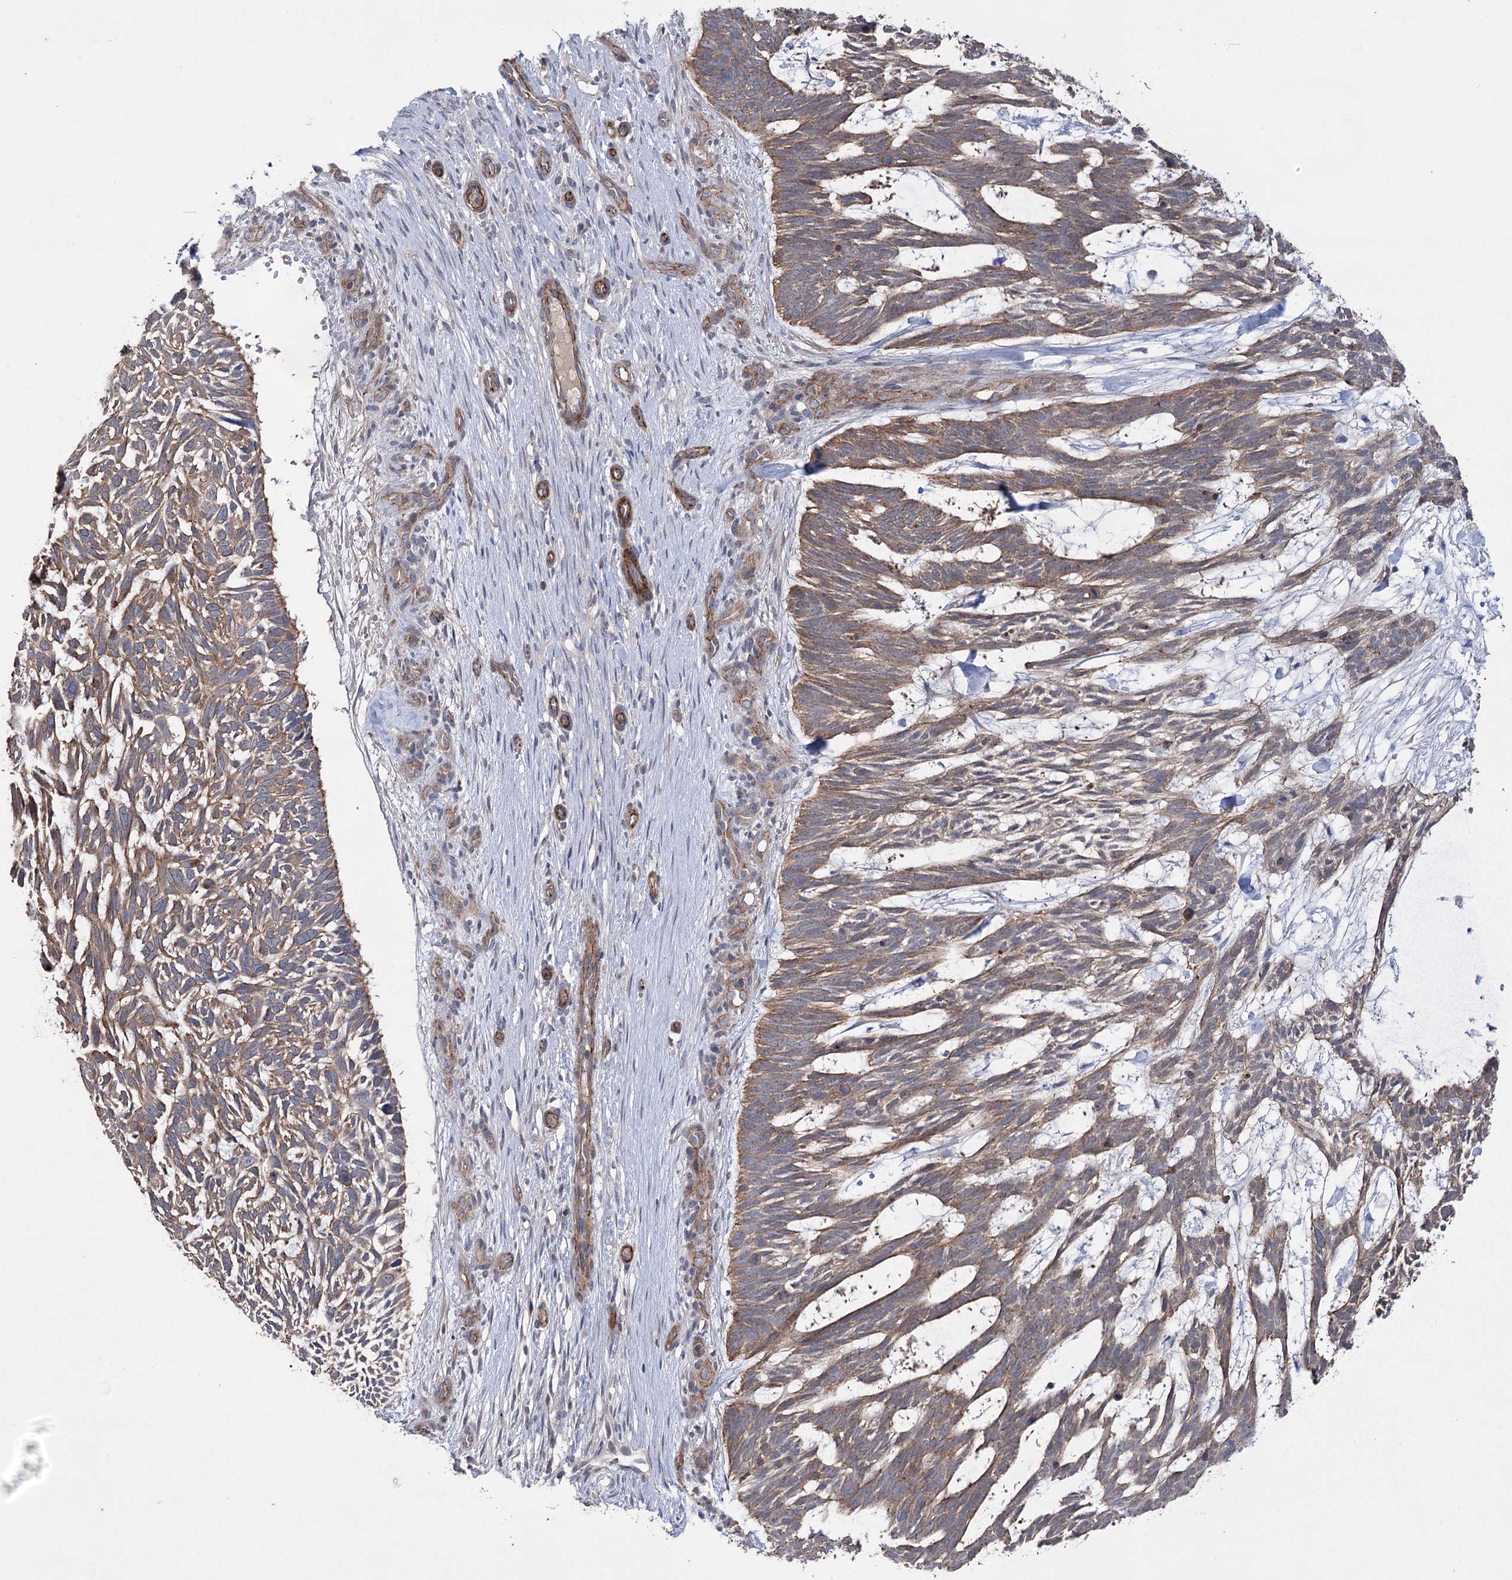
{"staining": {"intensity": "weak", "quantity": ">75%", "location": "cytoplasmic/membranous"}, "tissue": "skin cancer", "cell_type": "Tumor cells", "image_type": "cancer", "snomed": [{"axis": "morphology", "description": "Basal cell carcinoma"}, {"axis": "topography", "description": "Skin"}], "caption": "Skin cancer (basal cell carcinoma) tissue shows weak cytoplasmic/membranous staining in approximately >75% of tumor cells, visualized by immunohistochemistry. (Brightfield microscopy of DAB IHC at high magnification).", "gene": "TRIM71", "patient": {"sex": "male", "age": 88}}